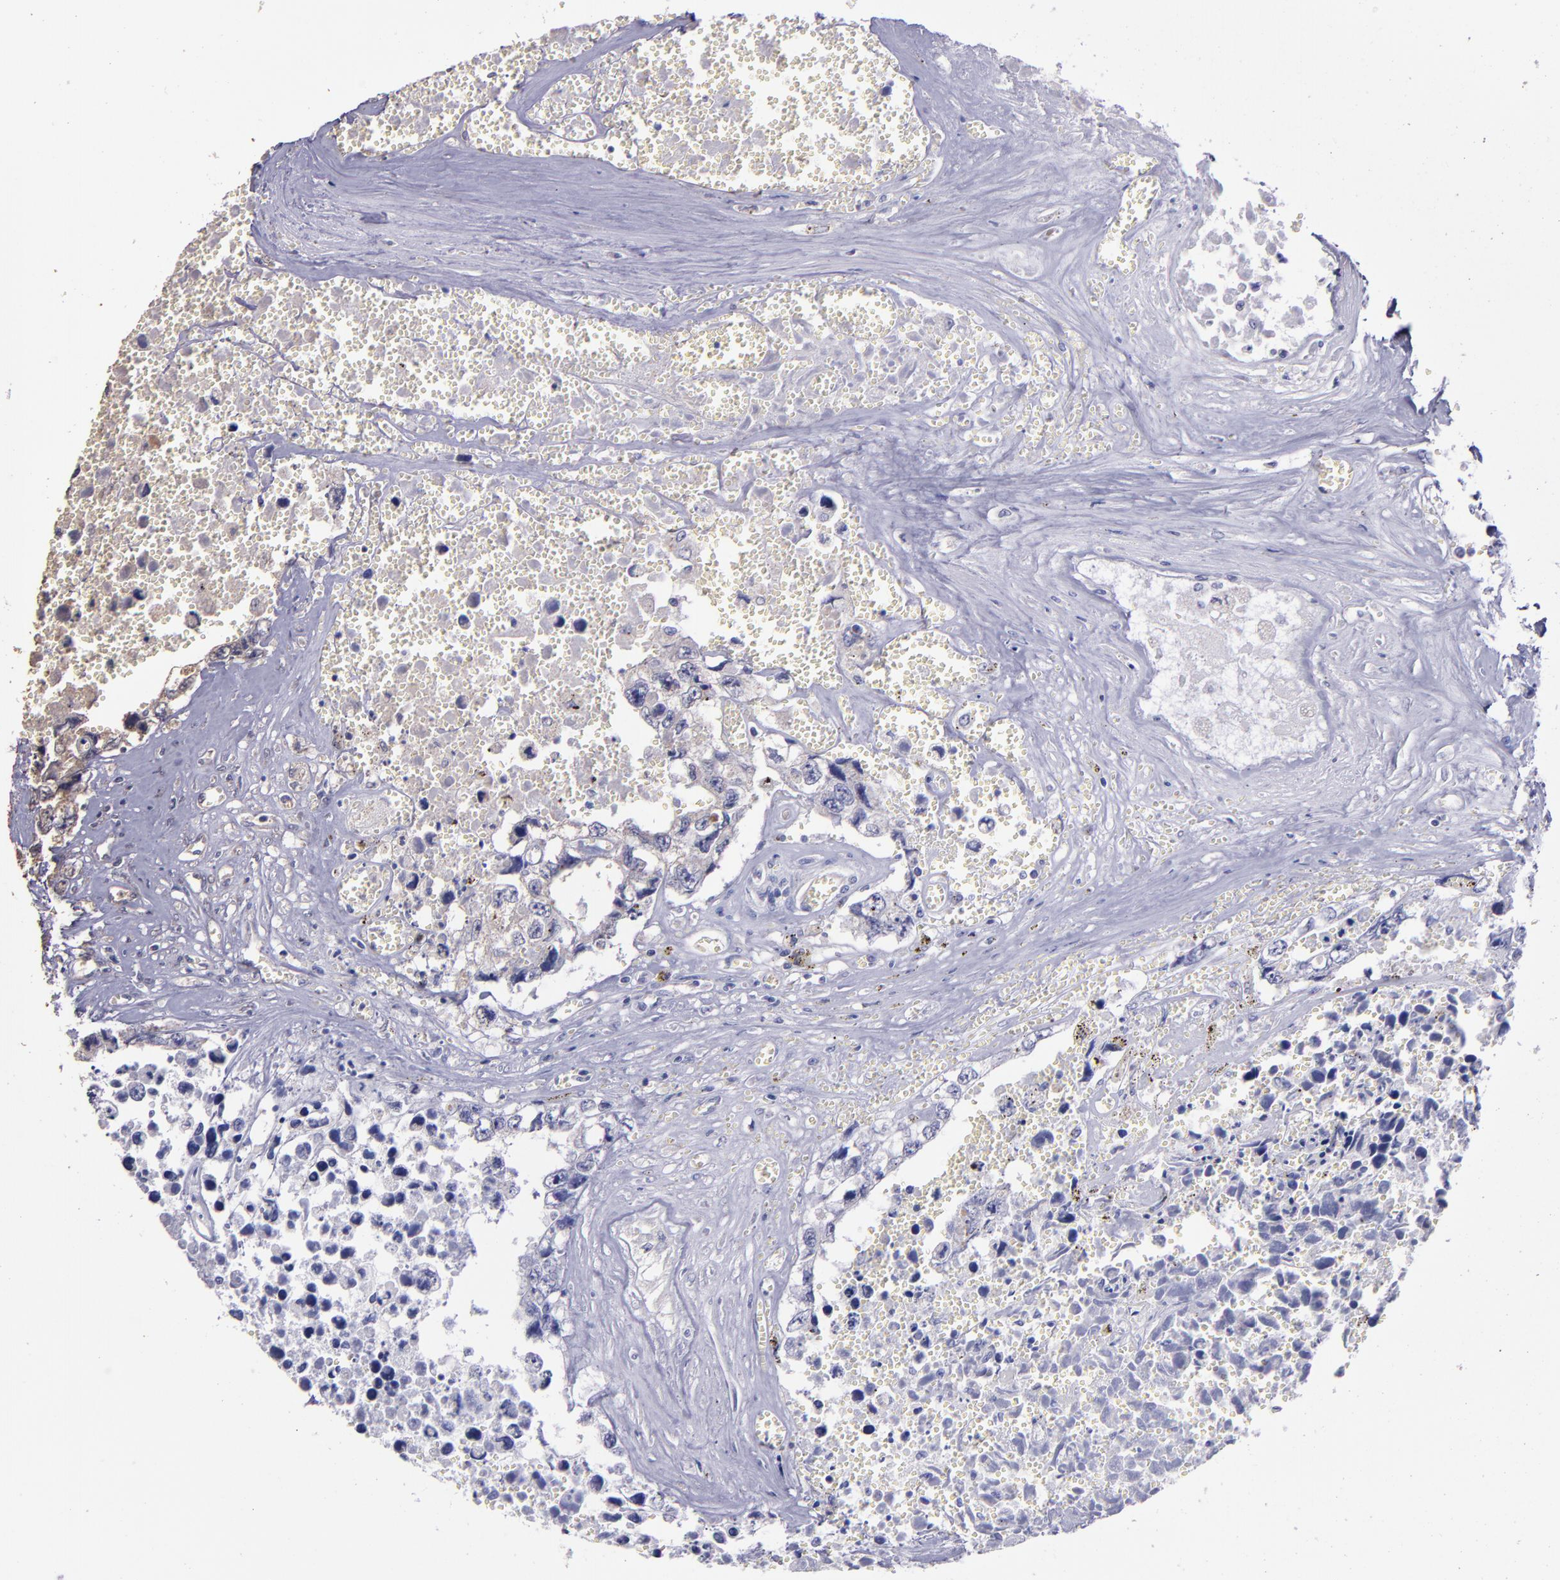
{"staining": {"intensity": "weak", "quantity": ">75%", "location": "cytoplasmic/membranous"}, "tissue": "testis cancer", "cell_type": "Tumor cells", "image_type": "cancer", "snomed": [{"axis": "morphology", "description": "Carcinoma, Embryonal, NOS"}, {"axis": "topography", "description": "Testis"}], "caption": "High-magnification brightfield microscopy of embryonal carcinoma (testis) stained with DAB (brown) and counterstained with hematoxylin (blue). tumor cells exhibit weak cytoplasmic/membranous expression is appreciated in about>75% of cells.", "gene": "HECTD1", "patient": {"sex": "male", "age": 31}}